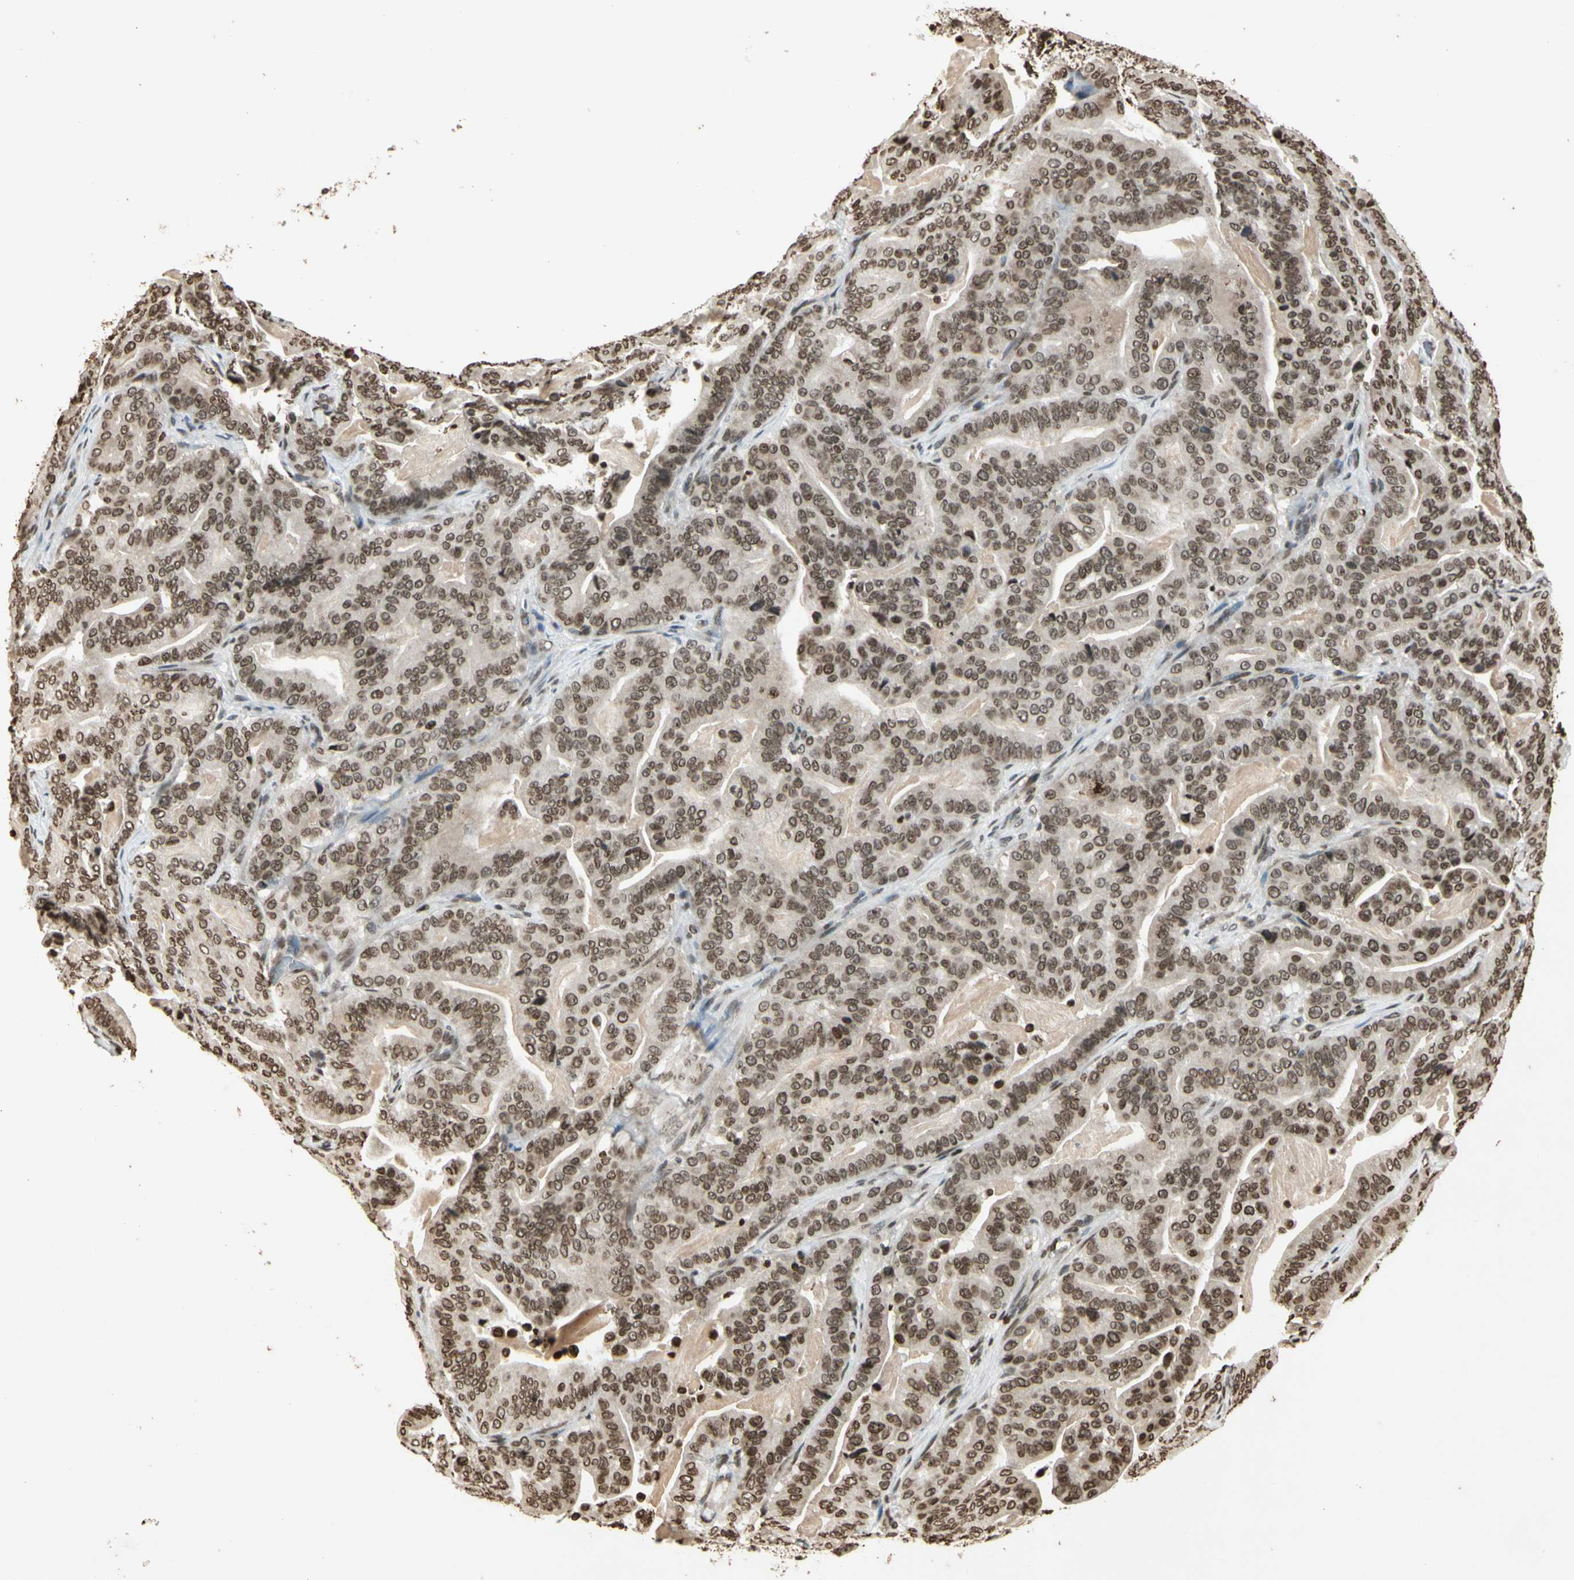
{"staining": {"intensity": "moderate", "quantity": ">75%", "location": "nuclear"}, "tissue": "pancreatic cancer", "cell_type": "Tumor cells", "image_type": "cancer", "snomed": [{"axis": "morphology", "description": "Adenocarcinoma, NOS"}, {"axis": "topography", "description": "Pancreas"}], "caption": "Immunohistochemical staining of human pancreatic adenocarcinoma reveals medium levels of moderate nuclear protein expression in approximately >75% of tumor cells.", "gene": "RORA", "patient": {"sex": "male", "age": 63}}